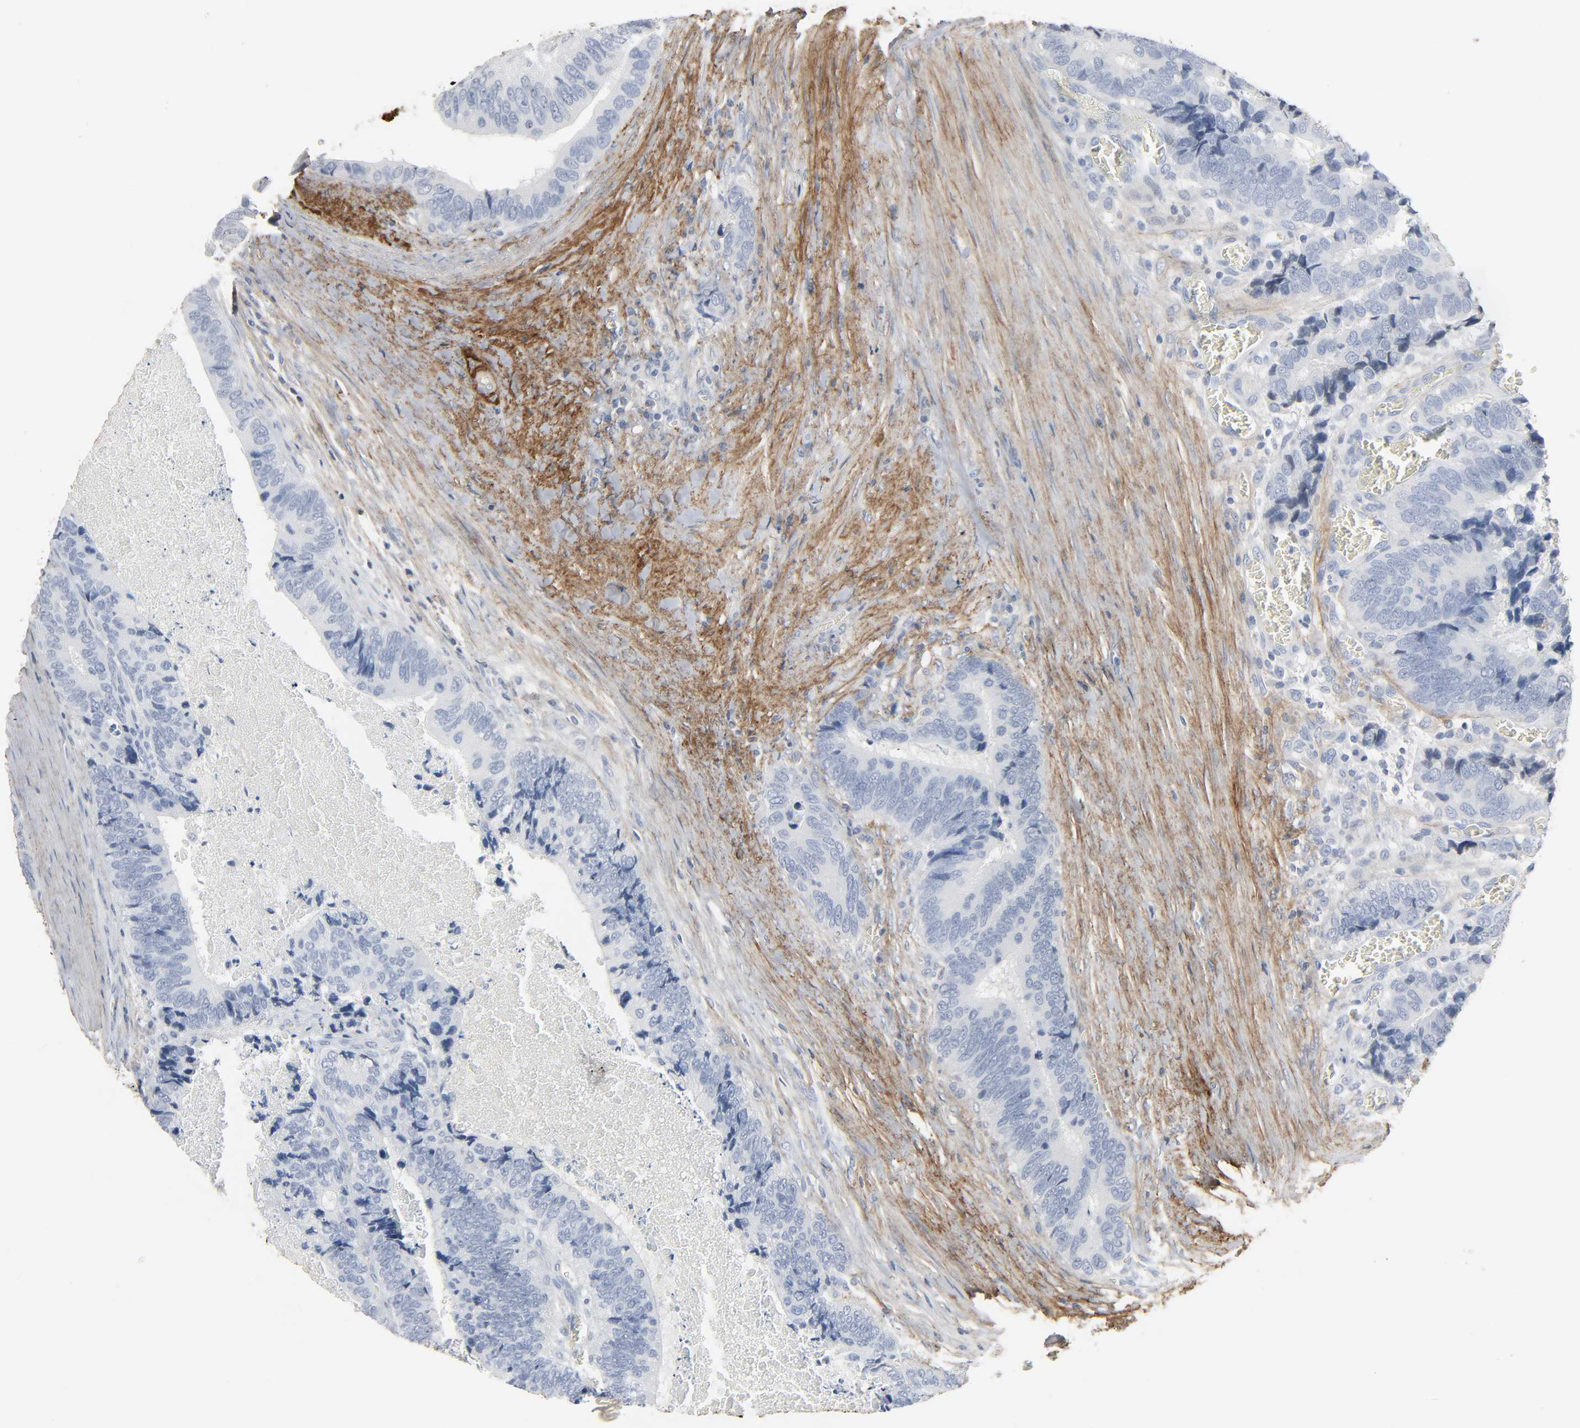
{"staining": {"intensity": "negative", "quantity": "none", "location": "none"}, "tissue": "colorectal cancer", "cell_type": "Tumor cells", "image_type": "cancer", "snomed": [{"axis": "morphology", "description": "Adenocarcinoma, NOS"}, {"axis": "topography", "description": "Colon"}], "caption": "There is no significant positivity in tumor cells of colorectal cancer (adenocarcinoma).", "gene": "FBLN5", "patient": {"sex": "male", "age": 72}}